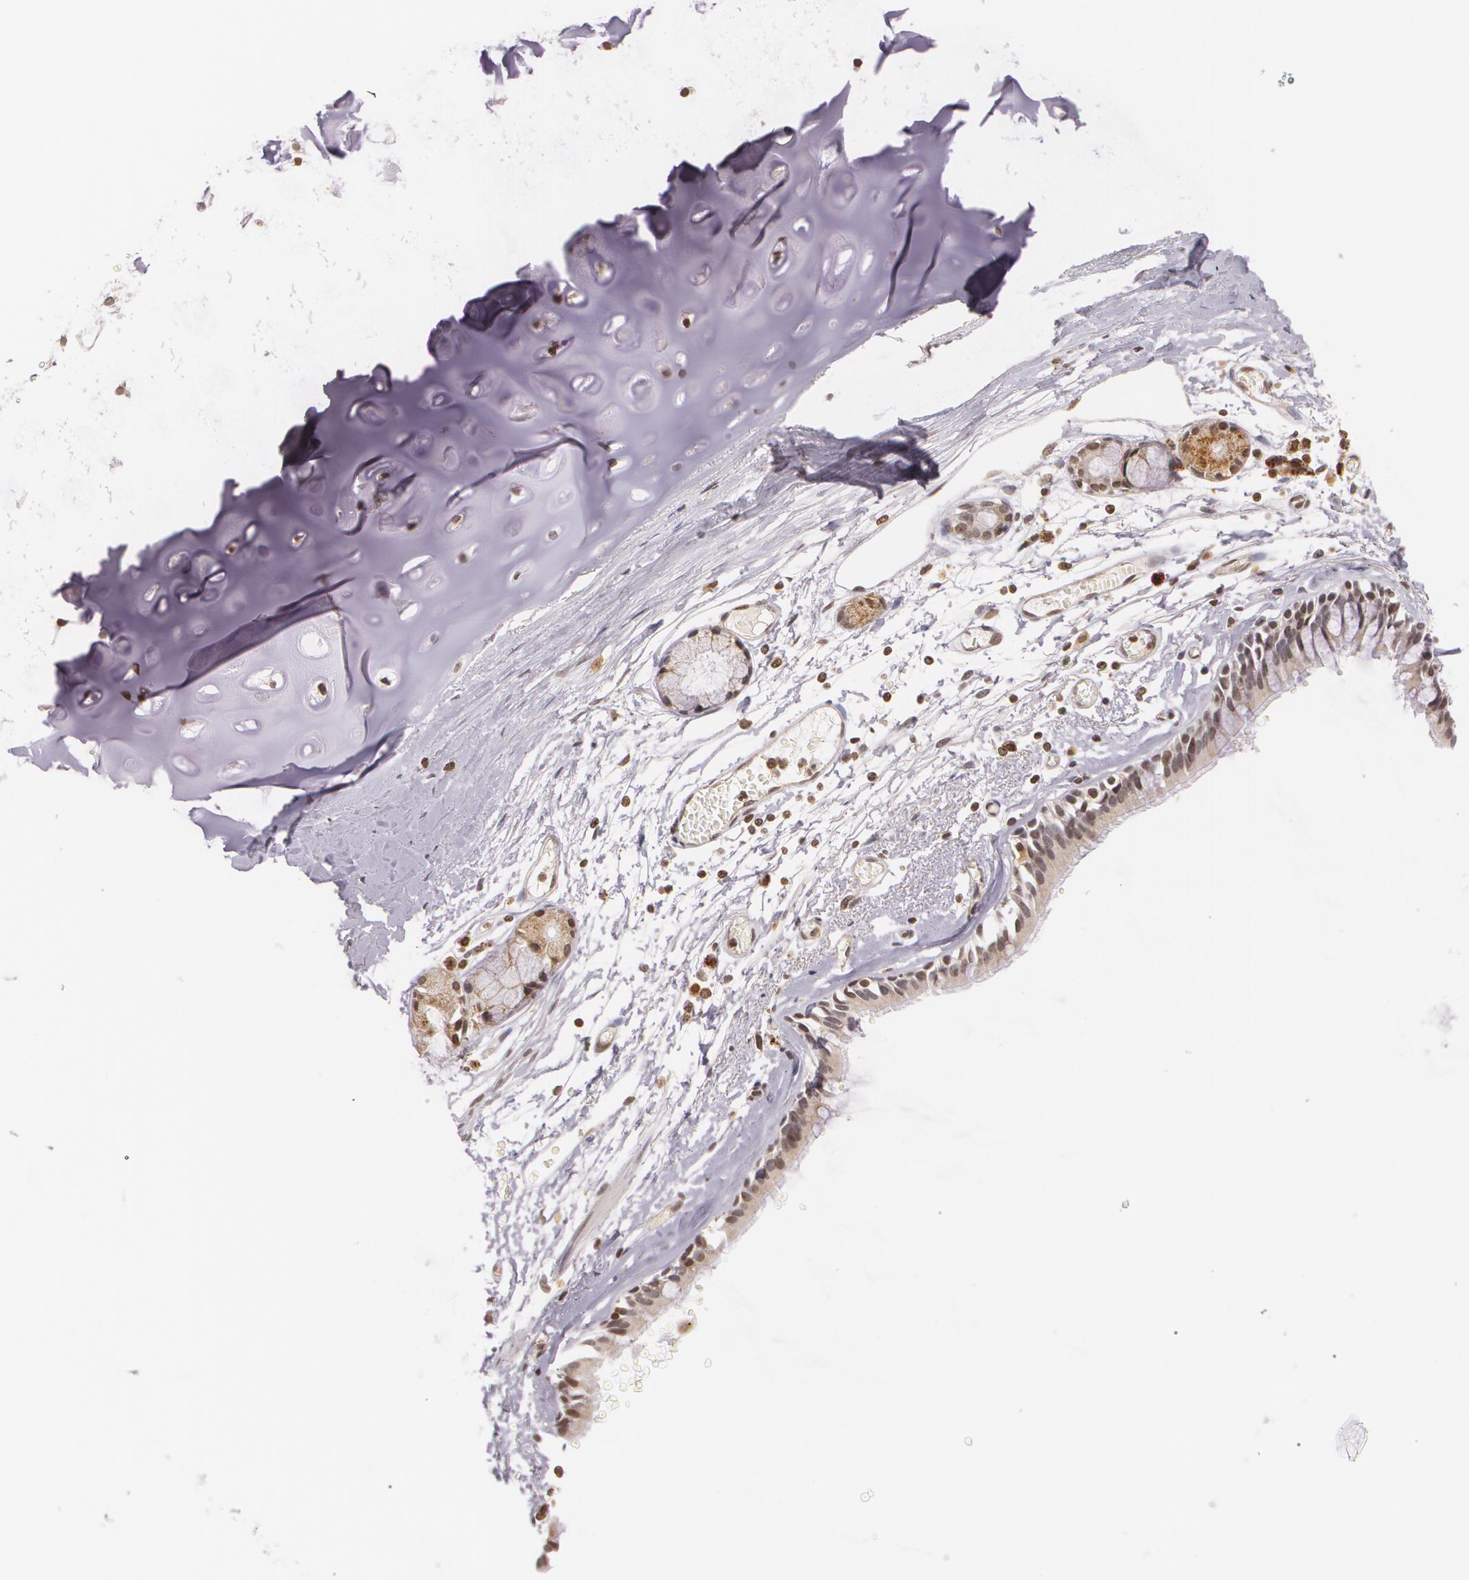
{"staining": {"intensity": "moderate", "quantity": "25%-75%", "location": "nuclear"}, "tissue": "adipose tissue", "cell_type": "Adipocytes", "image_type": "normal", "snomed": [{"axis": "morphology", "description": "Normal tissue, NOS"}, {"axis": "topography", "description": "Bronchus"}, {"axis": "topography", "description": "Lung"}], "caption": "Moderate nuclear protein expression is identified in about 25%-75% of adipocytes in adipose tissue.", "gene": "VAV3", "patient": {"sex": "female", "age": 56}}